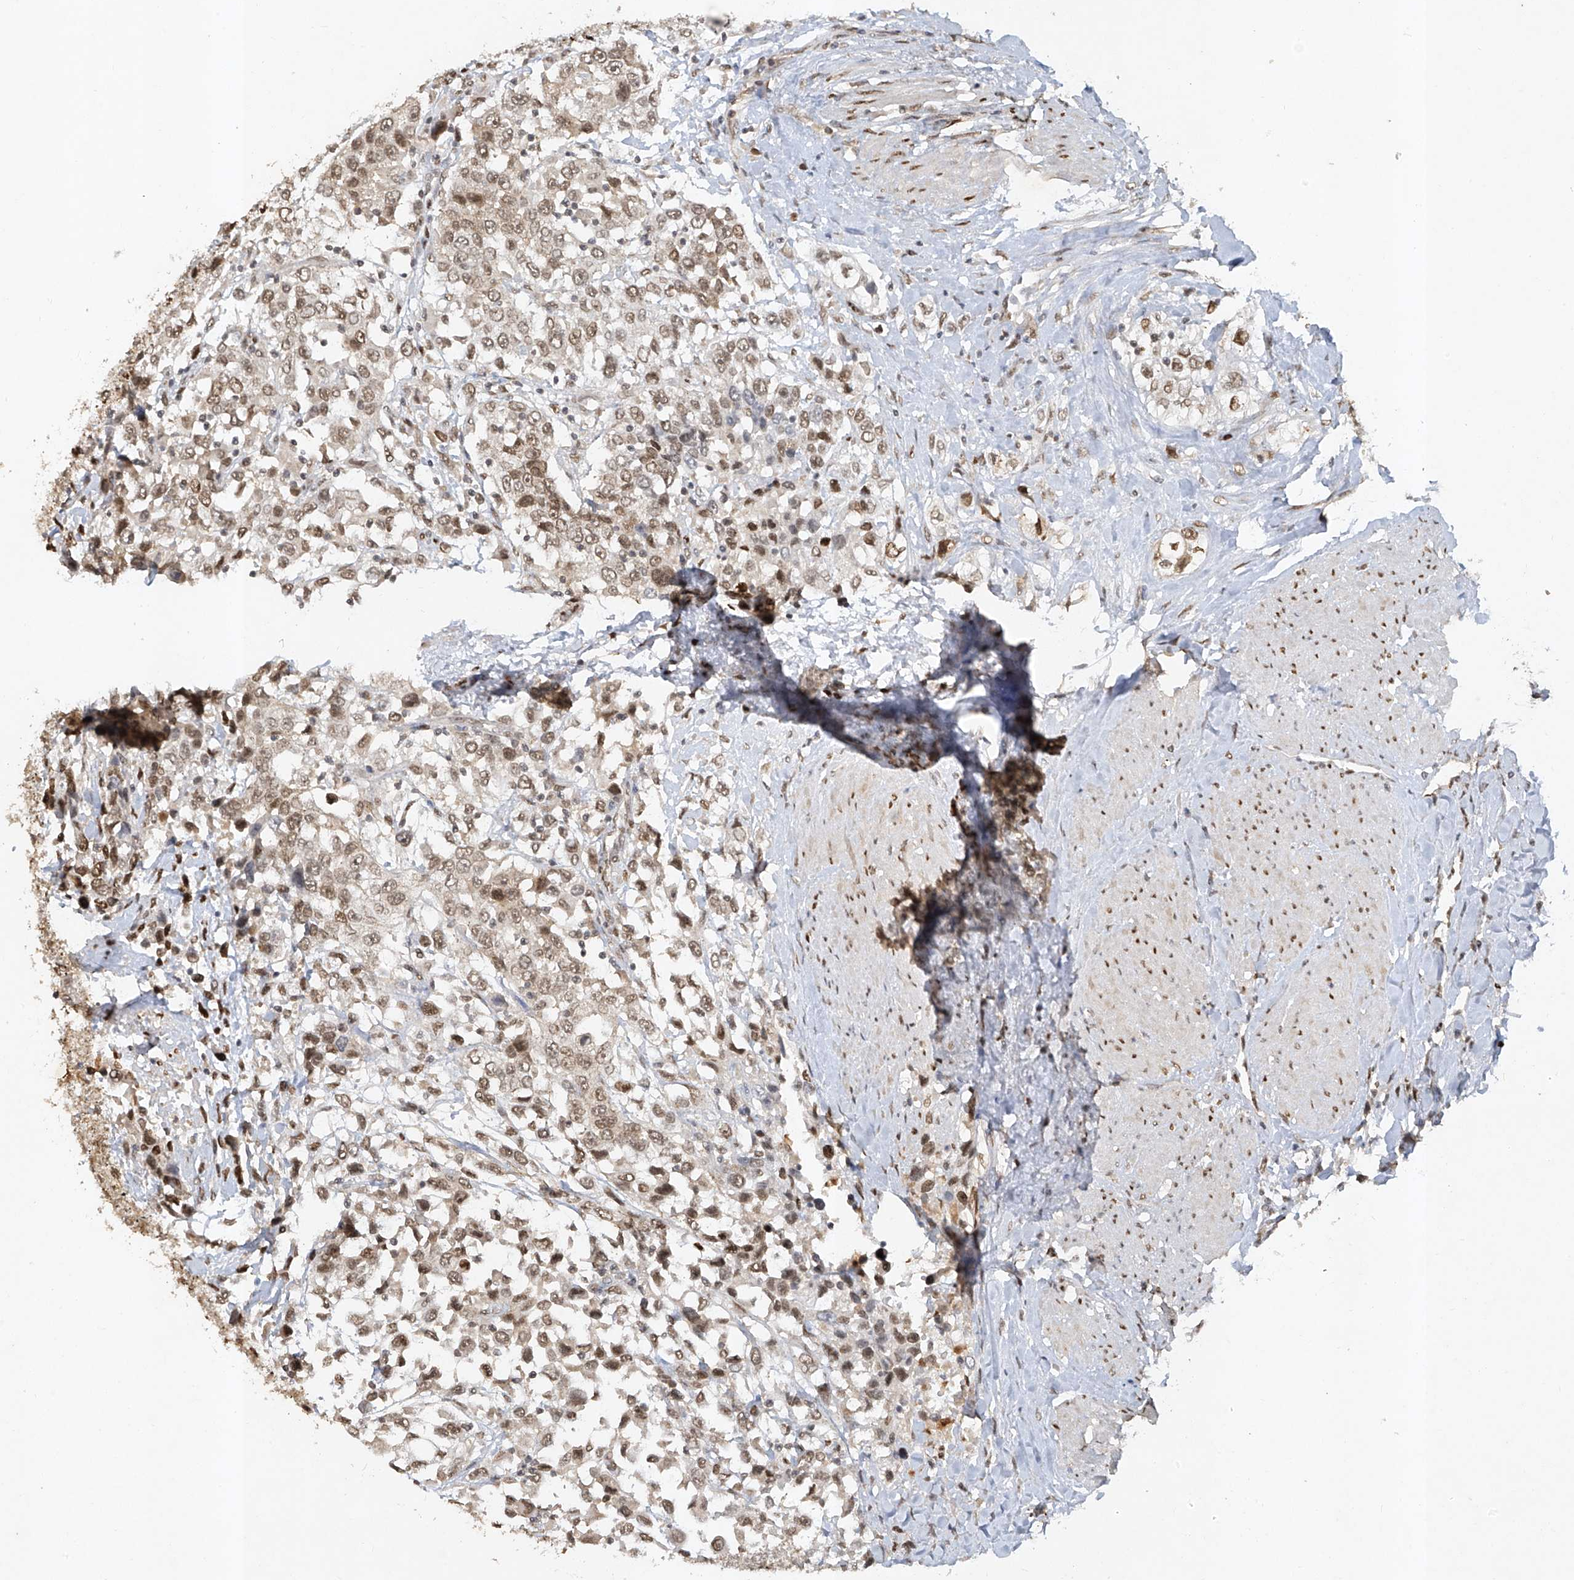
{"staining": {"intensity": "moderate", "quantity": ">75%", "location": "nuclear"}, "tissue": "urothelial cancer", "cell_type": "Tumor cells", "image_type": "cancer", "snomed": [{"axis": "morphology", "description": "Urothelial carcinoma, High grade"}, {"axis": "topography", "description": "Urinary bladder"}], "caption": "Immunohistochemistry histopathology image of human high-grade urothelial carcinoma stained for a protein (brown), which shows medium levels of moderate nuclear positivity in approximately >75% of tumor cells.", "gene": "ATRIP", "patient": {"sex": "female", "age": 80}}